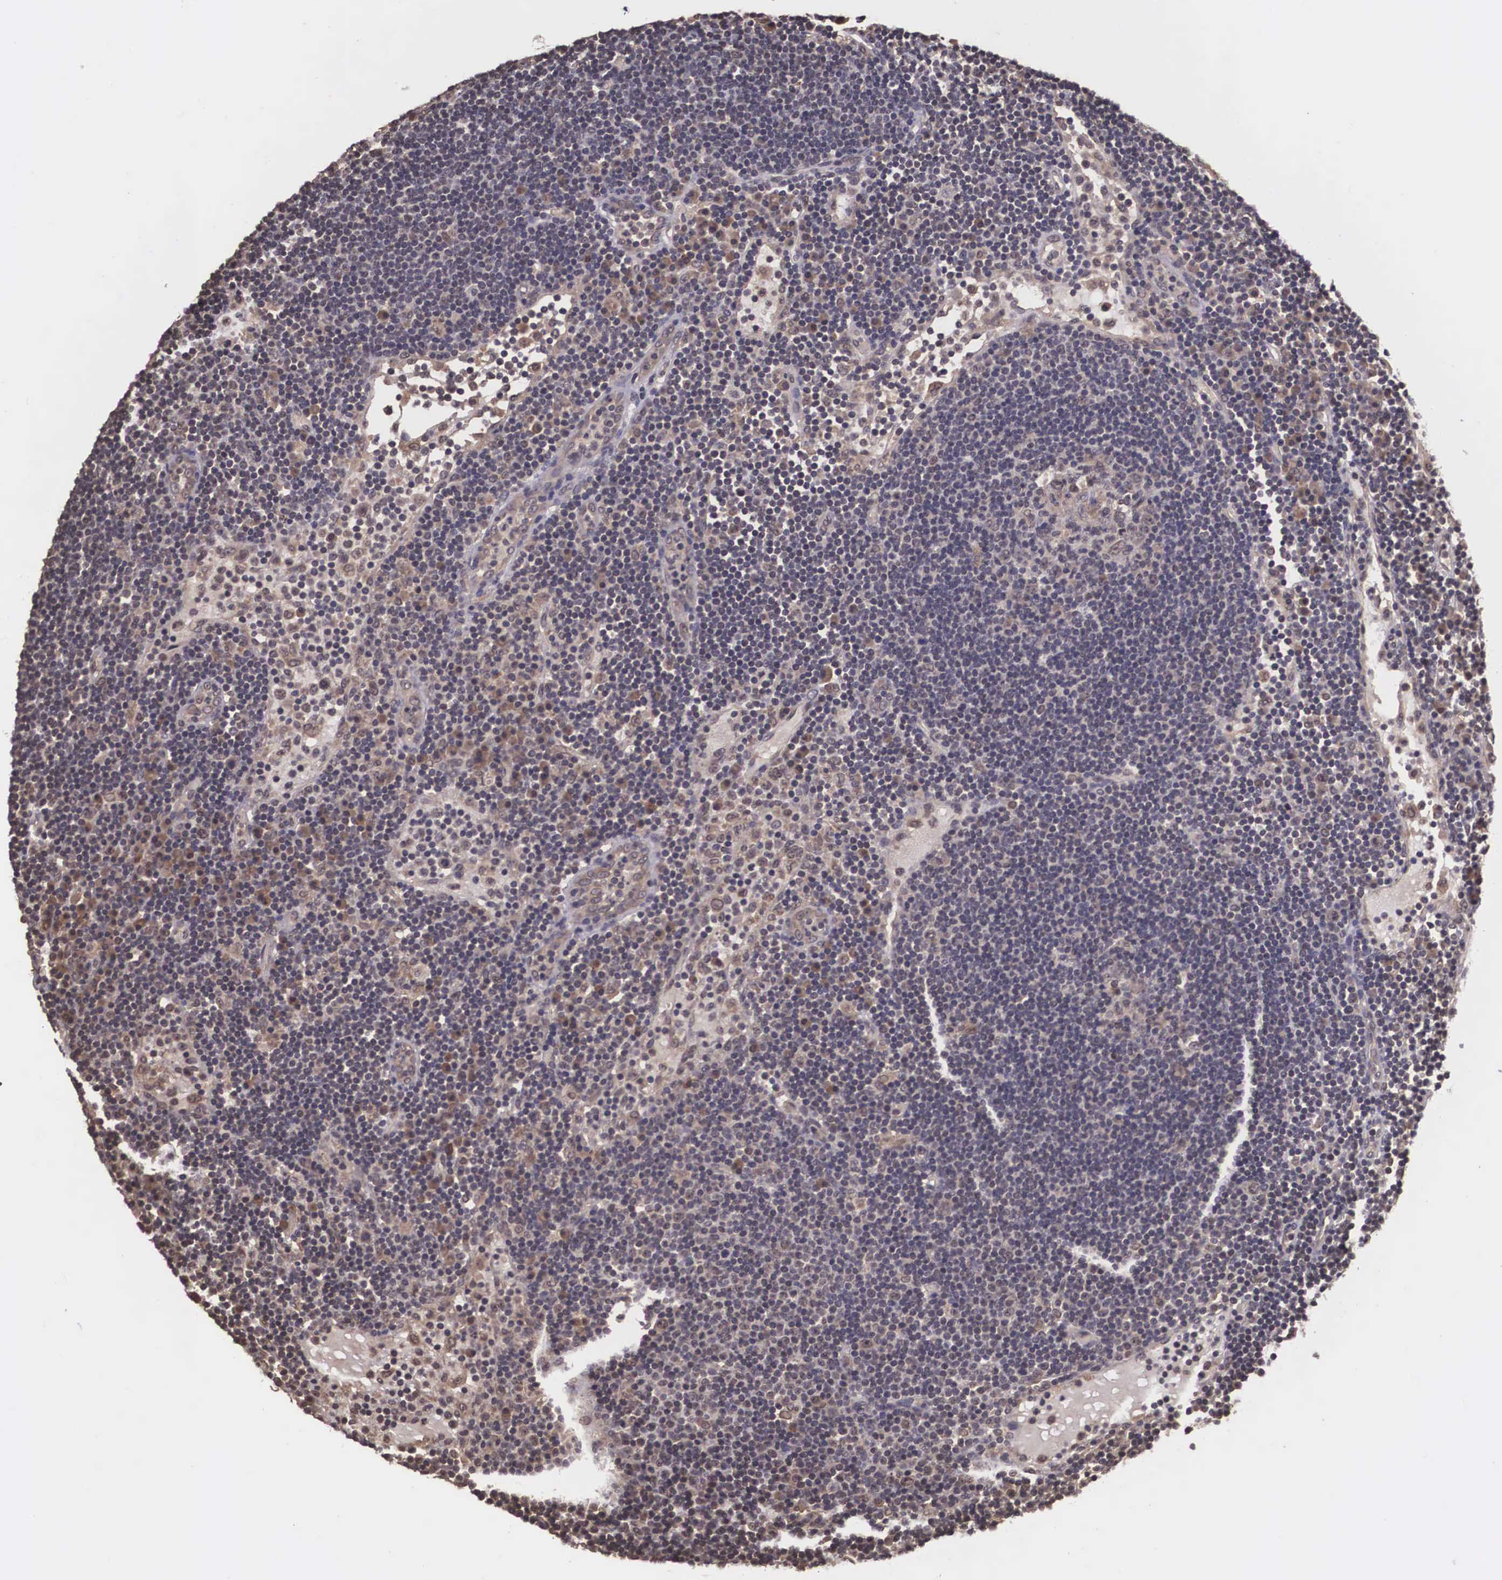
{"staining": {"intensity": "negative", "quantity": "none", "location": "none"}, "tissue": "lymph node", "cell_type": "Germinal center cells", "image_type": "normal", "snomed": [{"axis": "morphology", "description": "Normal tissue, NOS"}, {"axis": "topography", "description": "Lymph node"}], "caption": "Immunohistochemical staining of unremarkable lymph node displays no significant positivity in germinal center cells.", "gene": "VASH1", "patient": {"sex": "male", "age": 54}}